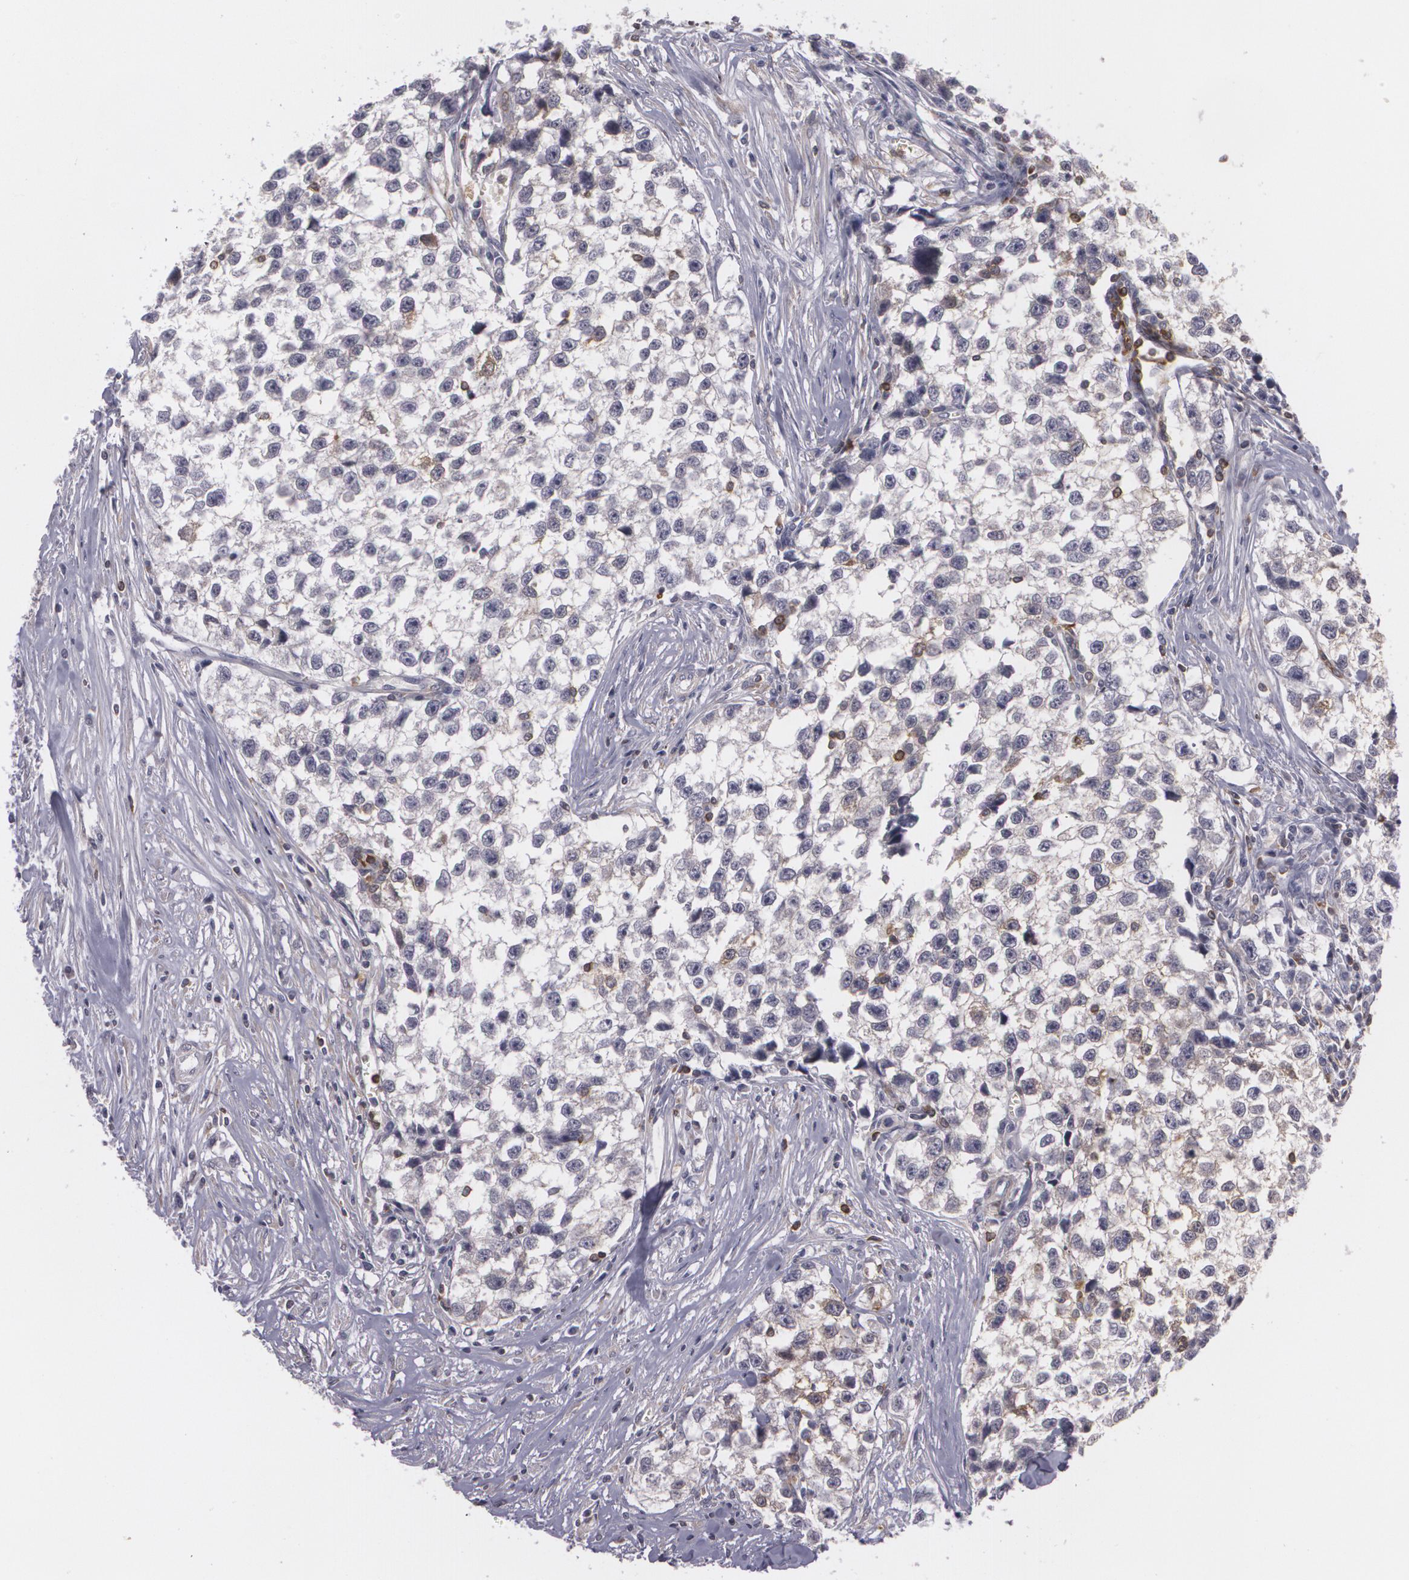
{"staining": {"intensity": "weak", "quantity": "25%-75%", "location": "cytoplasmic/membranous"}, "tissue": "testis cancer", "cell_type": "Tumor cells", "image_type": "cancer", "snomed": [{"axis": "morphology", "description": "Seminoma, NOS"}, {"axis": "morphology", "description": "Carcinoma, Embryonal, NOS"}, {"axis": "topography", "description": "Testis"}], "caption": "Approximately 25%-75% of tumor cells in human testis seminoma display weak cytoplasmic/membranous protein positivity as visualized by brown immunohistochemical staining.", "gene": "BIN1", "patient": {"sex": "male", "age": 30}}